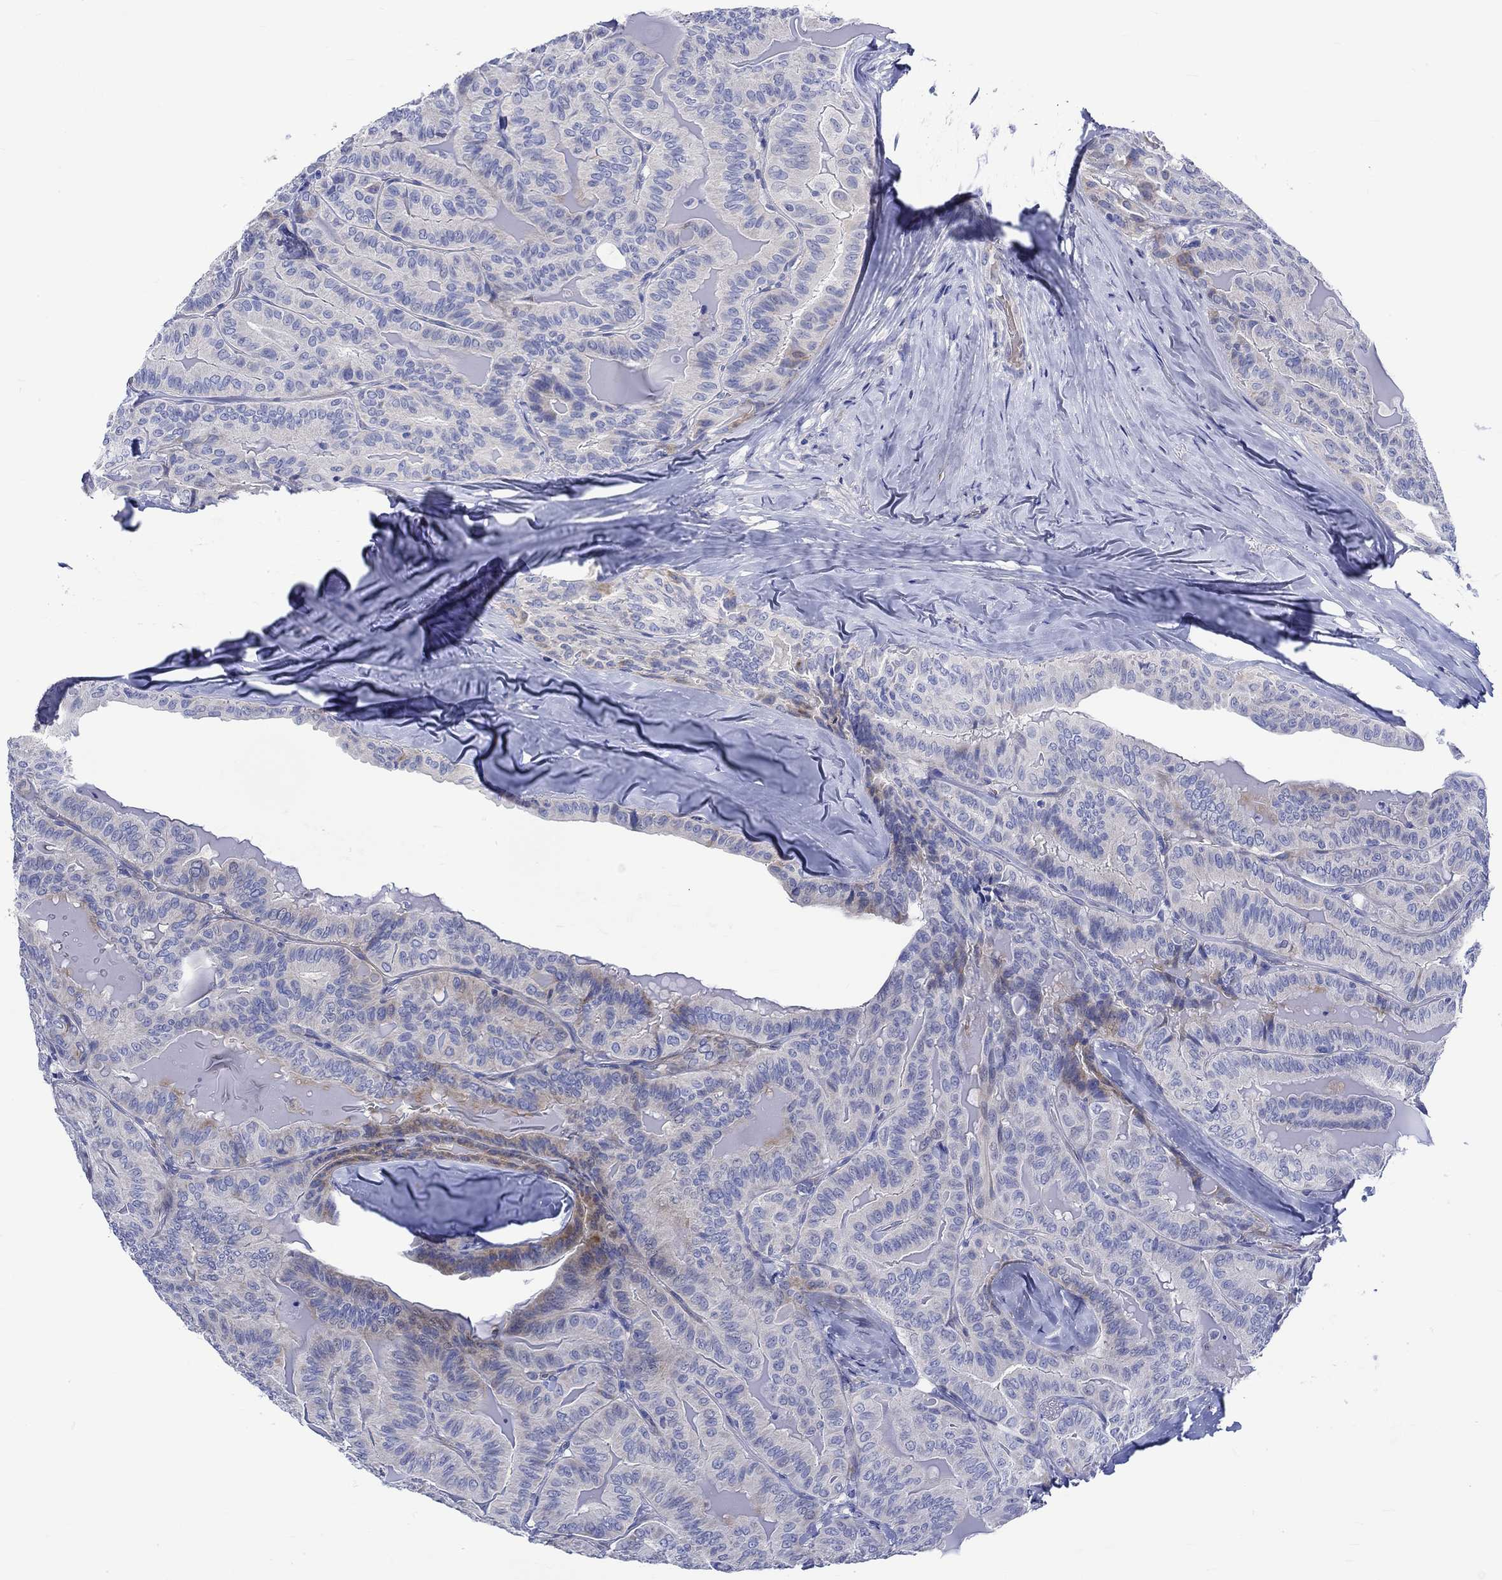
{"staining": {"intensity": "negative", "quantity": "none", "location": "none"}, "tissue": "thyroid cancer", "cell_type": "Tumor cells", "image_type": "cancer", "snomed": [{"axis": "morphology", "description": "Papillary adenocarcinoma, NOS"}, {"axis": "topography", "description": "Thyroid gland"}], "caption": "Immunohistochemical staining of human thyroid cancer (papillary adenocarcinoma) demonstrates no significant staining in tumor cells. (Stains: DAB (3,3'-diaminobenzidine) IHC with hematoxylin counter stain, Microscopy: brightfield microscopy at high magnification).", "gene": "NRIP3", "patient": {"sex": "female", "age": 68}}